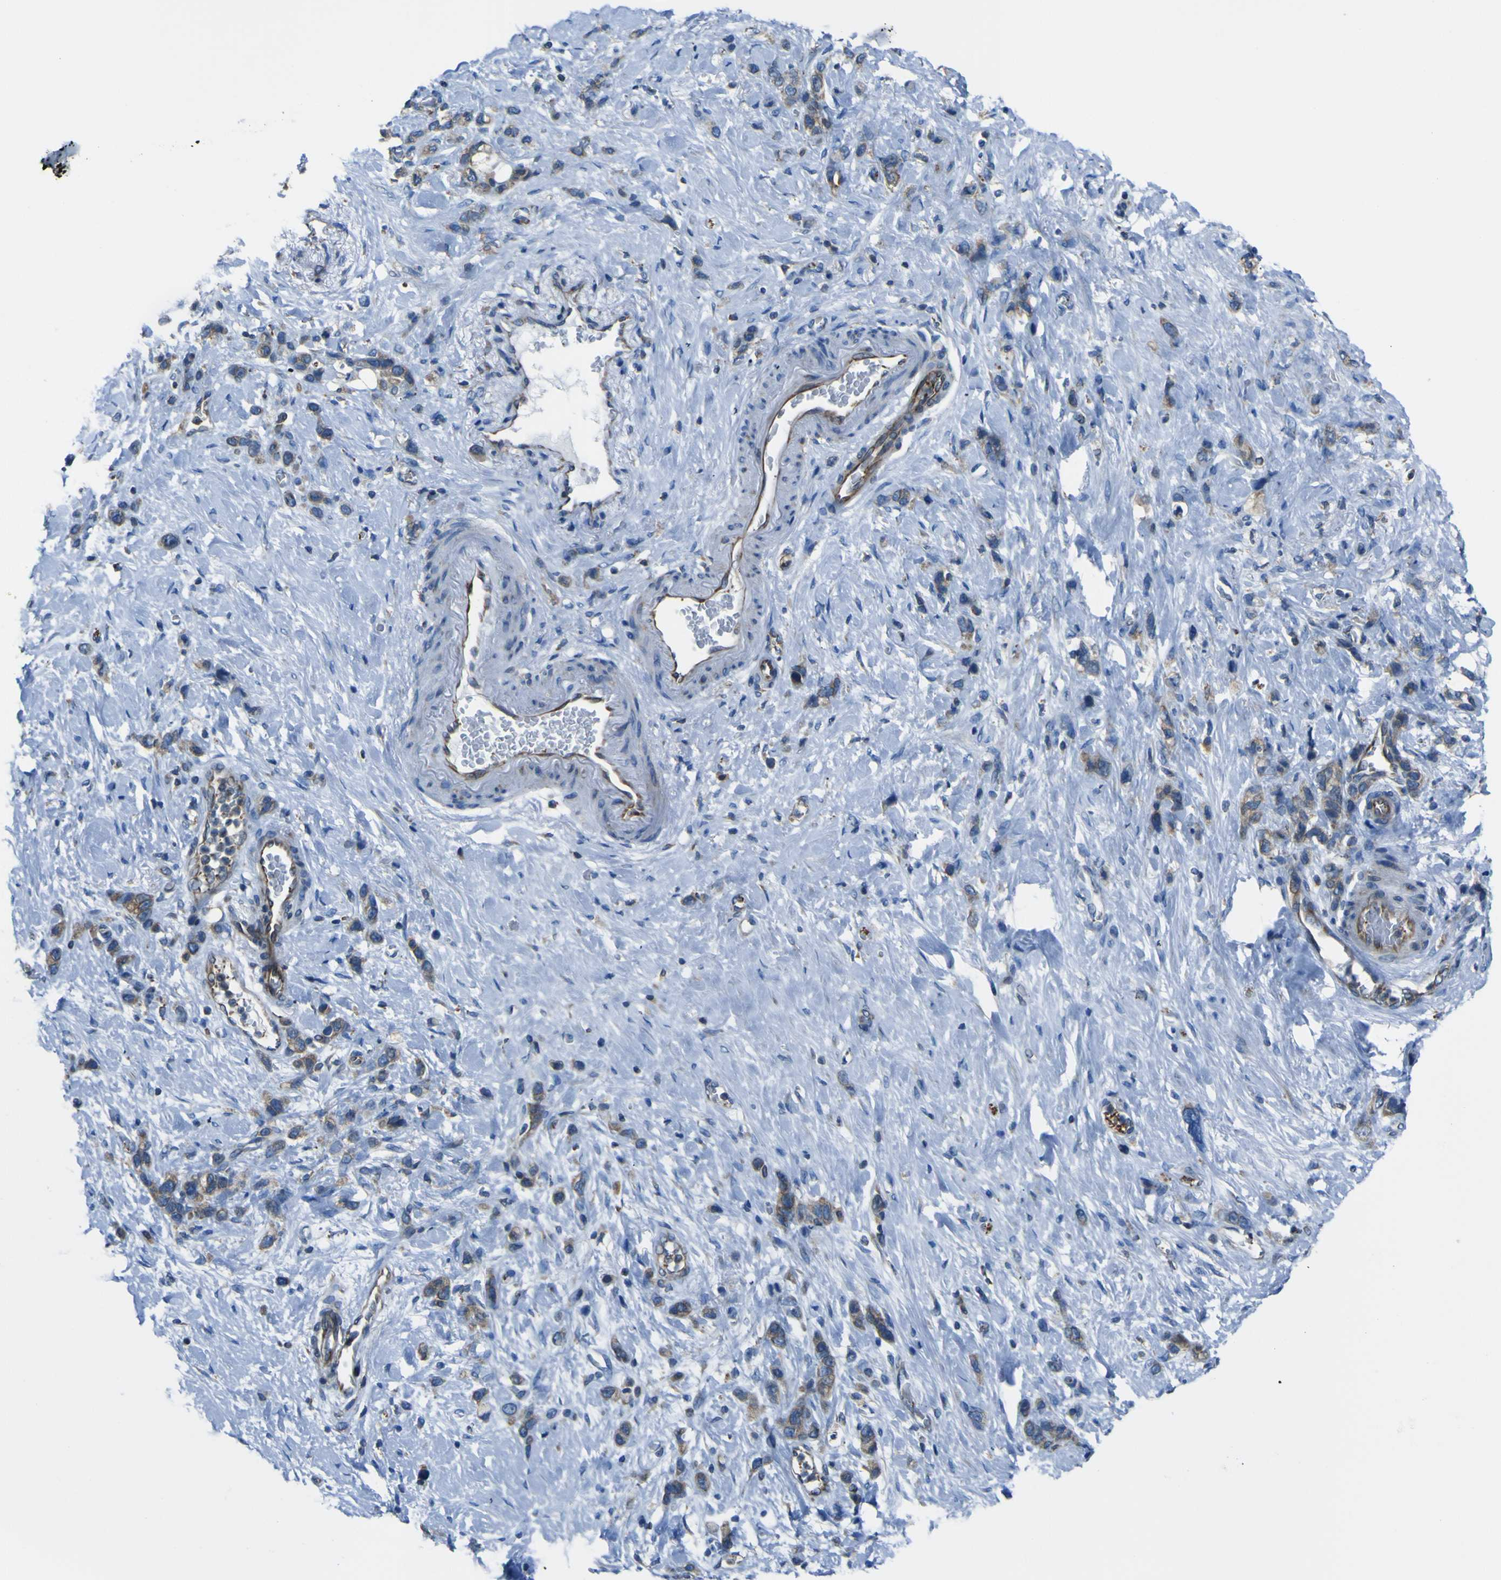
{"staining": {"intensity": "moderate", "quantity": ">75%", "location": "cytoplasmic/membranous"}, "tissue": "stomach cancer", "cell_type": "Tumor cells", "image_type": "cancer", "snomed": [{"axis": "morphology", "description": "Adenocarcinoma, NOS"}, {"axis": "morphology", "description": "Adenocarcinoma, High grade"}, {"axis": "topography", "description": "Stomach, upper"}, {"axis": "topography", "description": "Stomach, lower"}], "caption": "Brown immunohistochemical staining in human stomach cancer (adenocarcinoma (high-grade)) exhibits moderate cytoplasmic/membranous expression in about >75% of tumor cells. The protein of interest is shown in brown color, while the nuclei are stained blue.", "gene": "STIM1", "patient": {"sex": "female", "age": 65}}